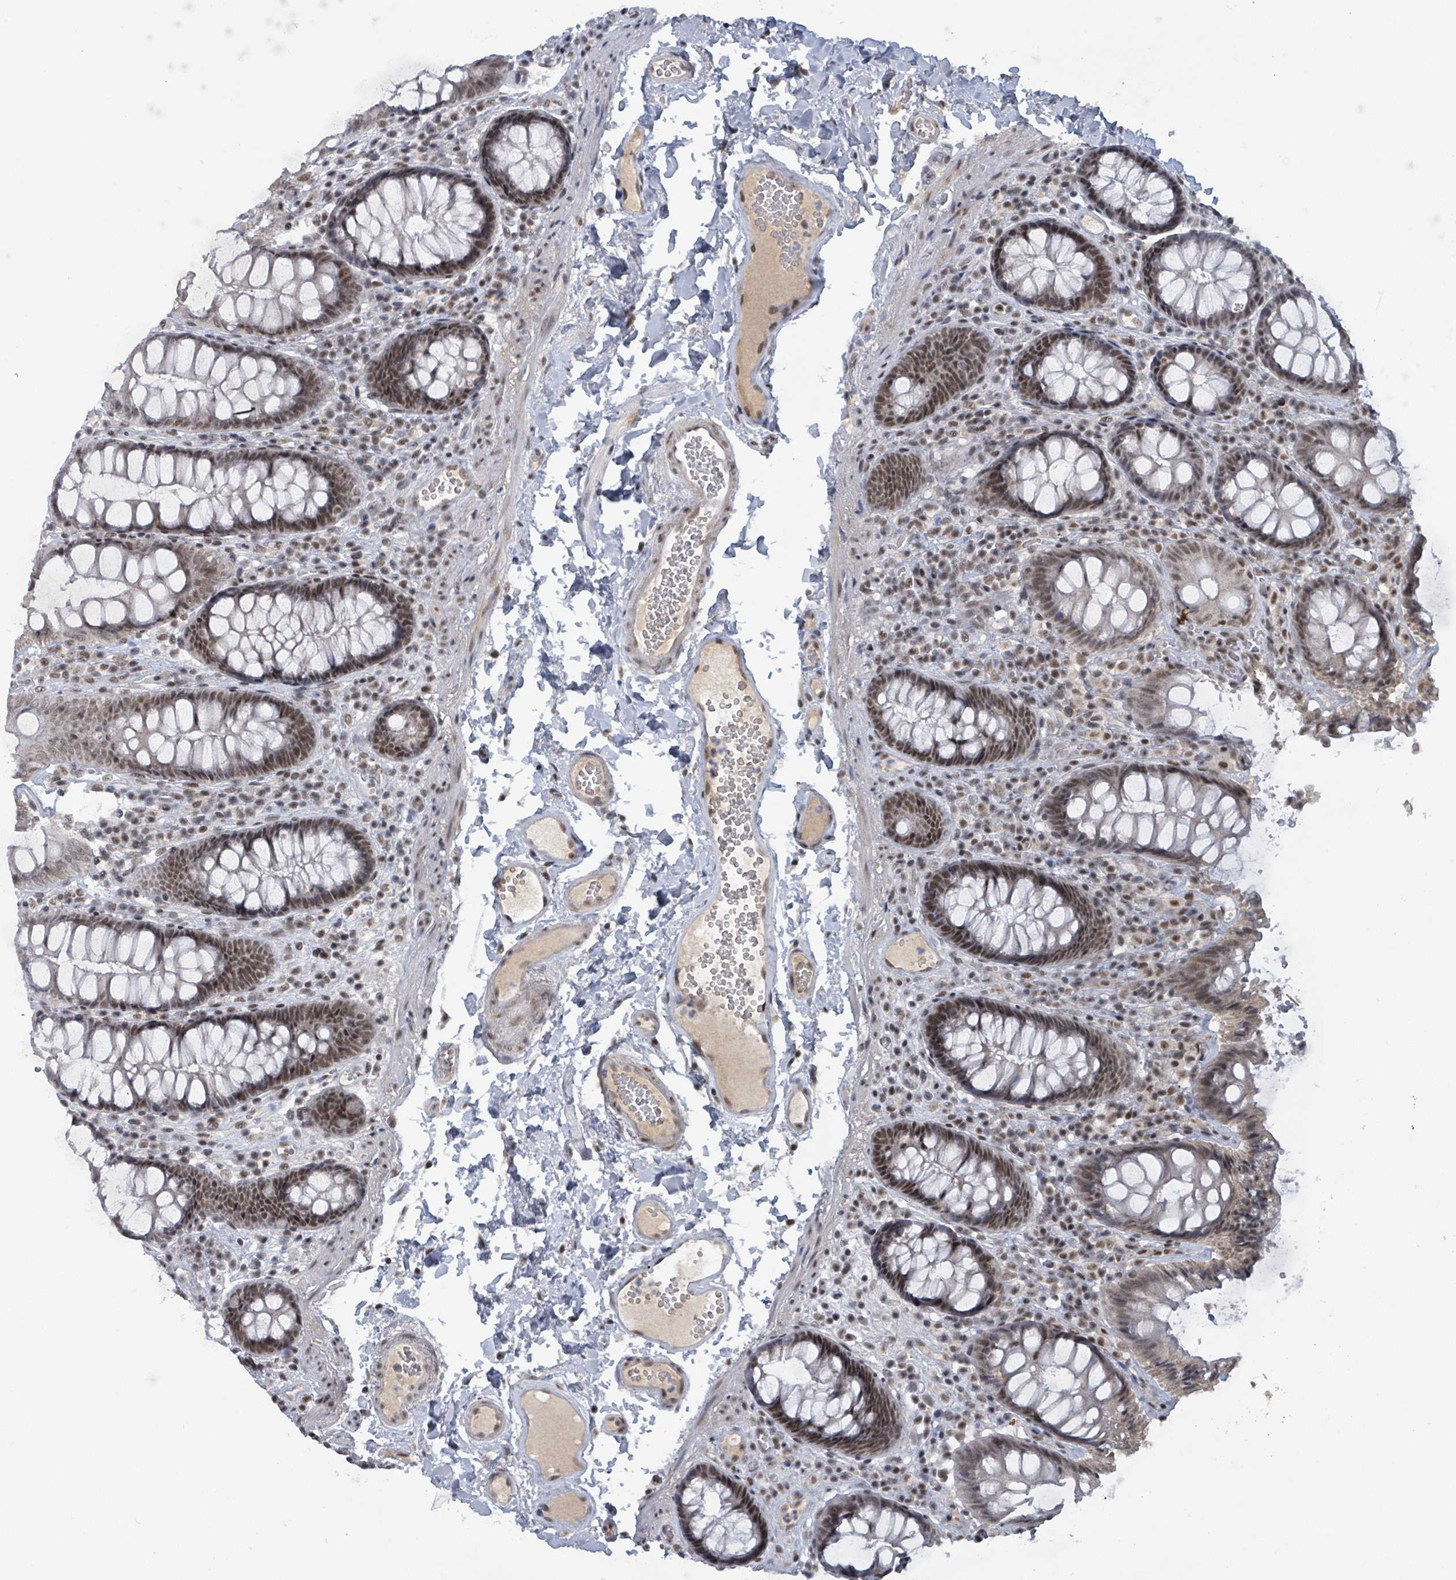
{"staining": {"intensity": "weak", "quantity": "<25%", "location": "nuclear"}, "tissue": "colon", "cell_type": "Endothelial cells", "image_type": "normal", "snomed": [{"axis": "morphology", "description": "Normal tissue, NOS"}, {"axis": "topography", "description": "Colon"}], "caption": "Endothelial cells show no significant protein positivity in unremarkable colon. Nuclei are stained in blue.", "gene": "BANP", "patient": {"sex": "male", "age": 84}}